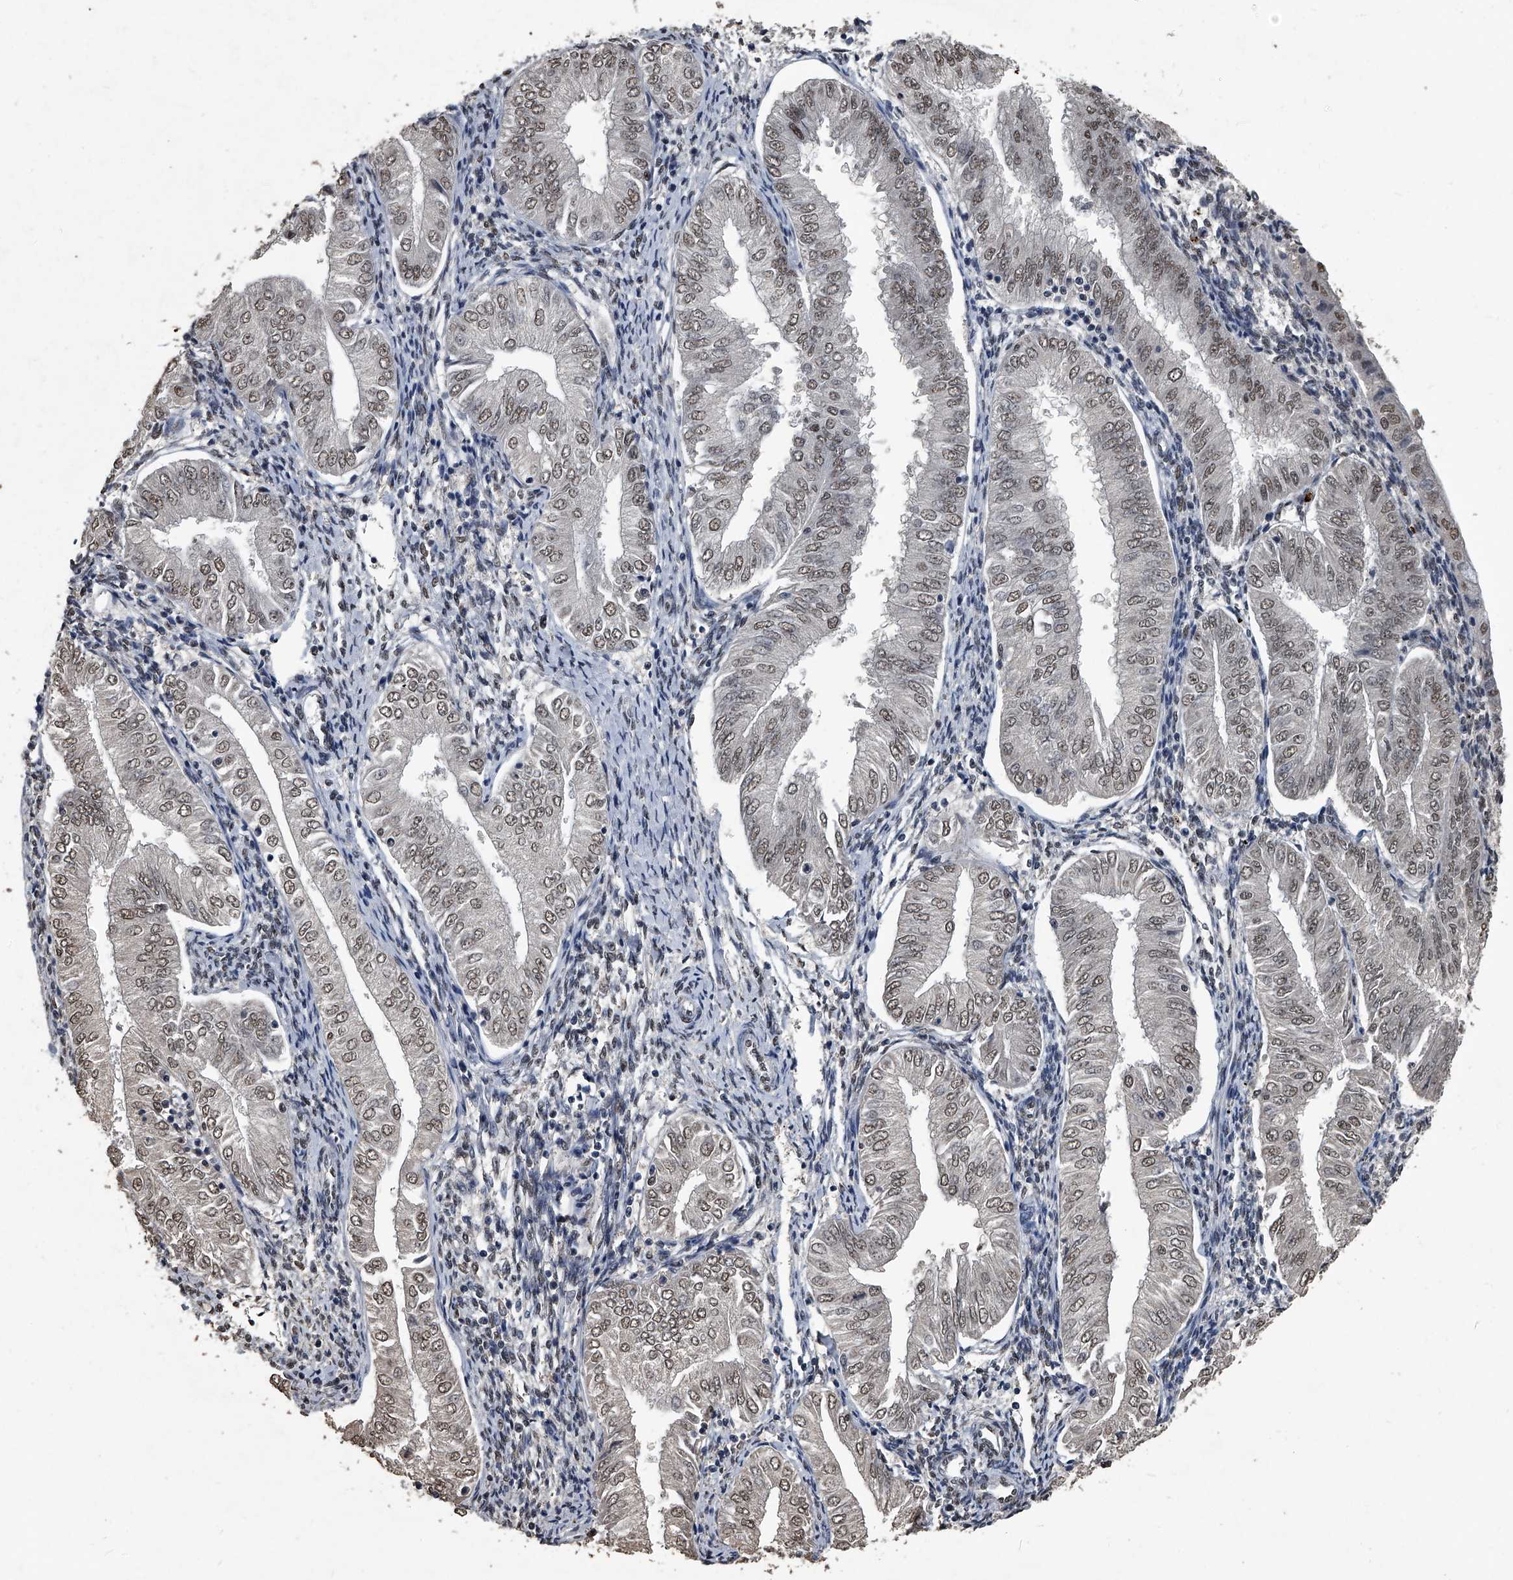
{"staining": {"intensity": "moderate", "quantity": ">75%", "location": "nuclear"}, "tissue": "endometrial cancer", "cell_type": "Tumor cells", "image_type": "cancer", "snomed": [{"axis": "morphology", "description": "Adenocarcinoma, NOS"}, {"axis": "topography", "description": "Endometrium"}], "caption": "This is a photomicrograph of immunohistochemistry staining of adenocarcinoma (endometrial), which shows moderate positivity in the nuclear of tumor cells.", "gene": "MATR3", "patient": {"sex": "female", "age": 53}}